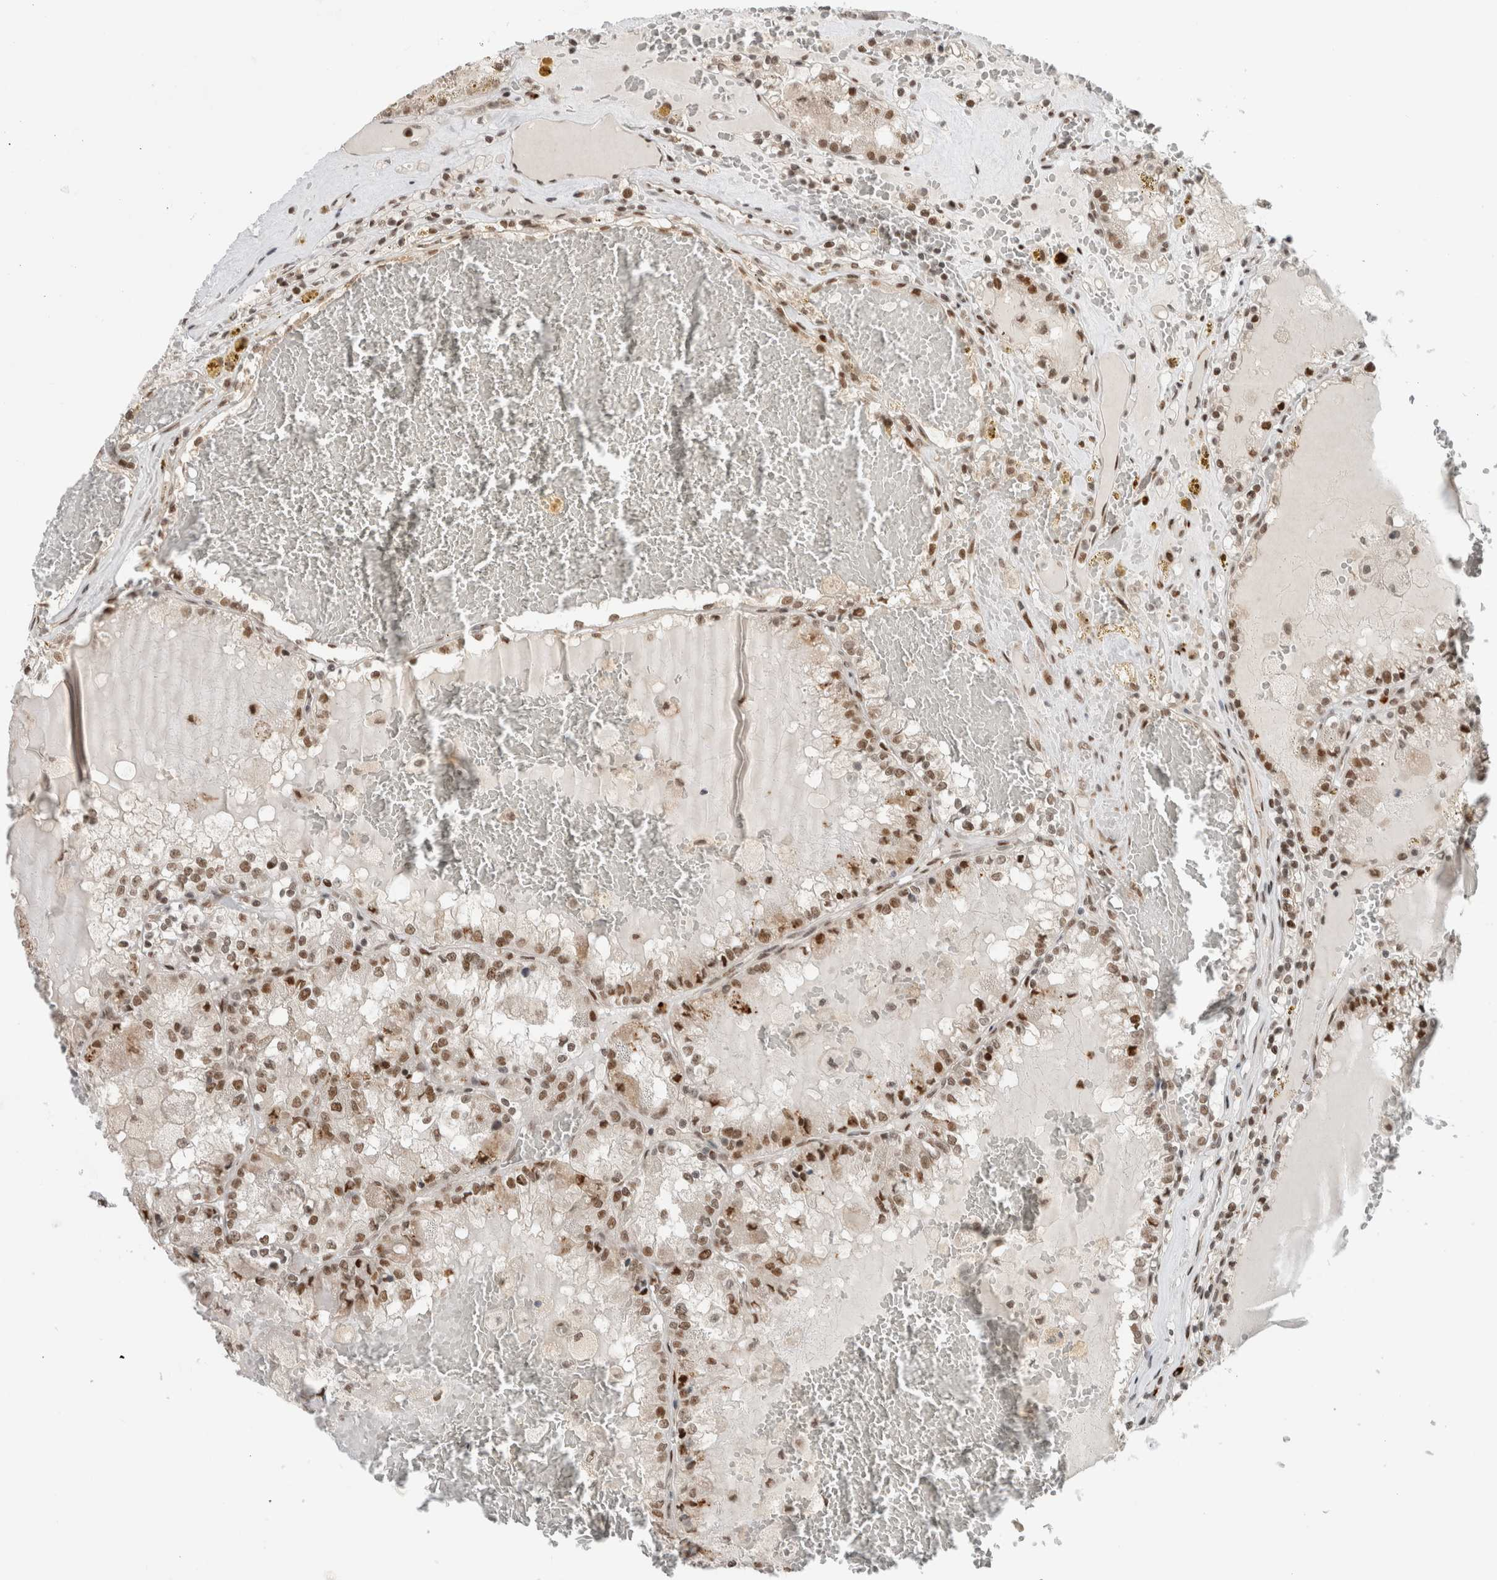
{"staining": {"intensity": "moderate", "quantity": ">75%", "location": "nuclear"}, "tissue": "renal cancer", "cell_type": "Tumor cells", "image_type": "cancer", "snomed": [{"axis": "morphology", "description": "Adenocarcinoma, NOS"}, {"axis": "topography", "description": "Kidney"}], "caption": "Tumor cells display medium levels of moderate nuclear expression in about >75% of cells in renal adenocarcinoma.", "gene": "HNRNPR", "patient": {"sex": "female", "age": 56}}